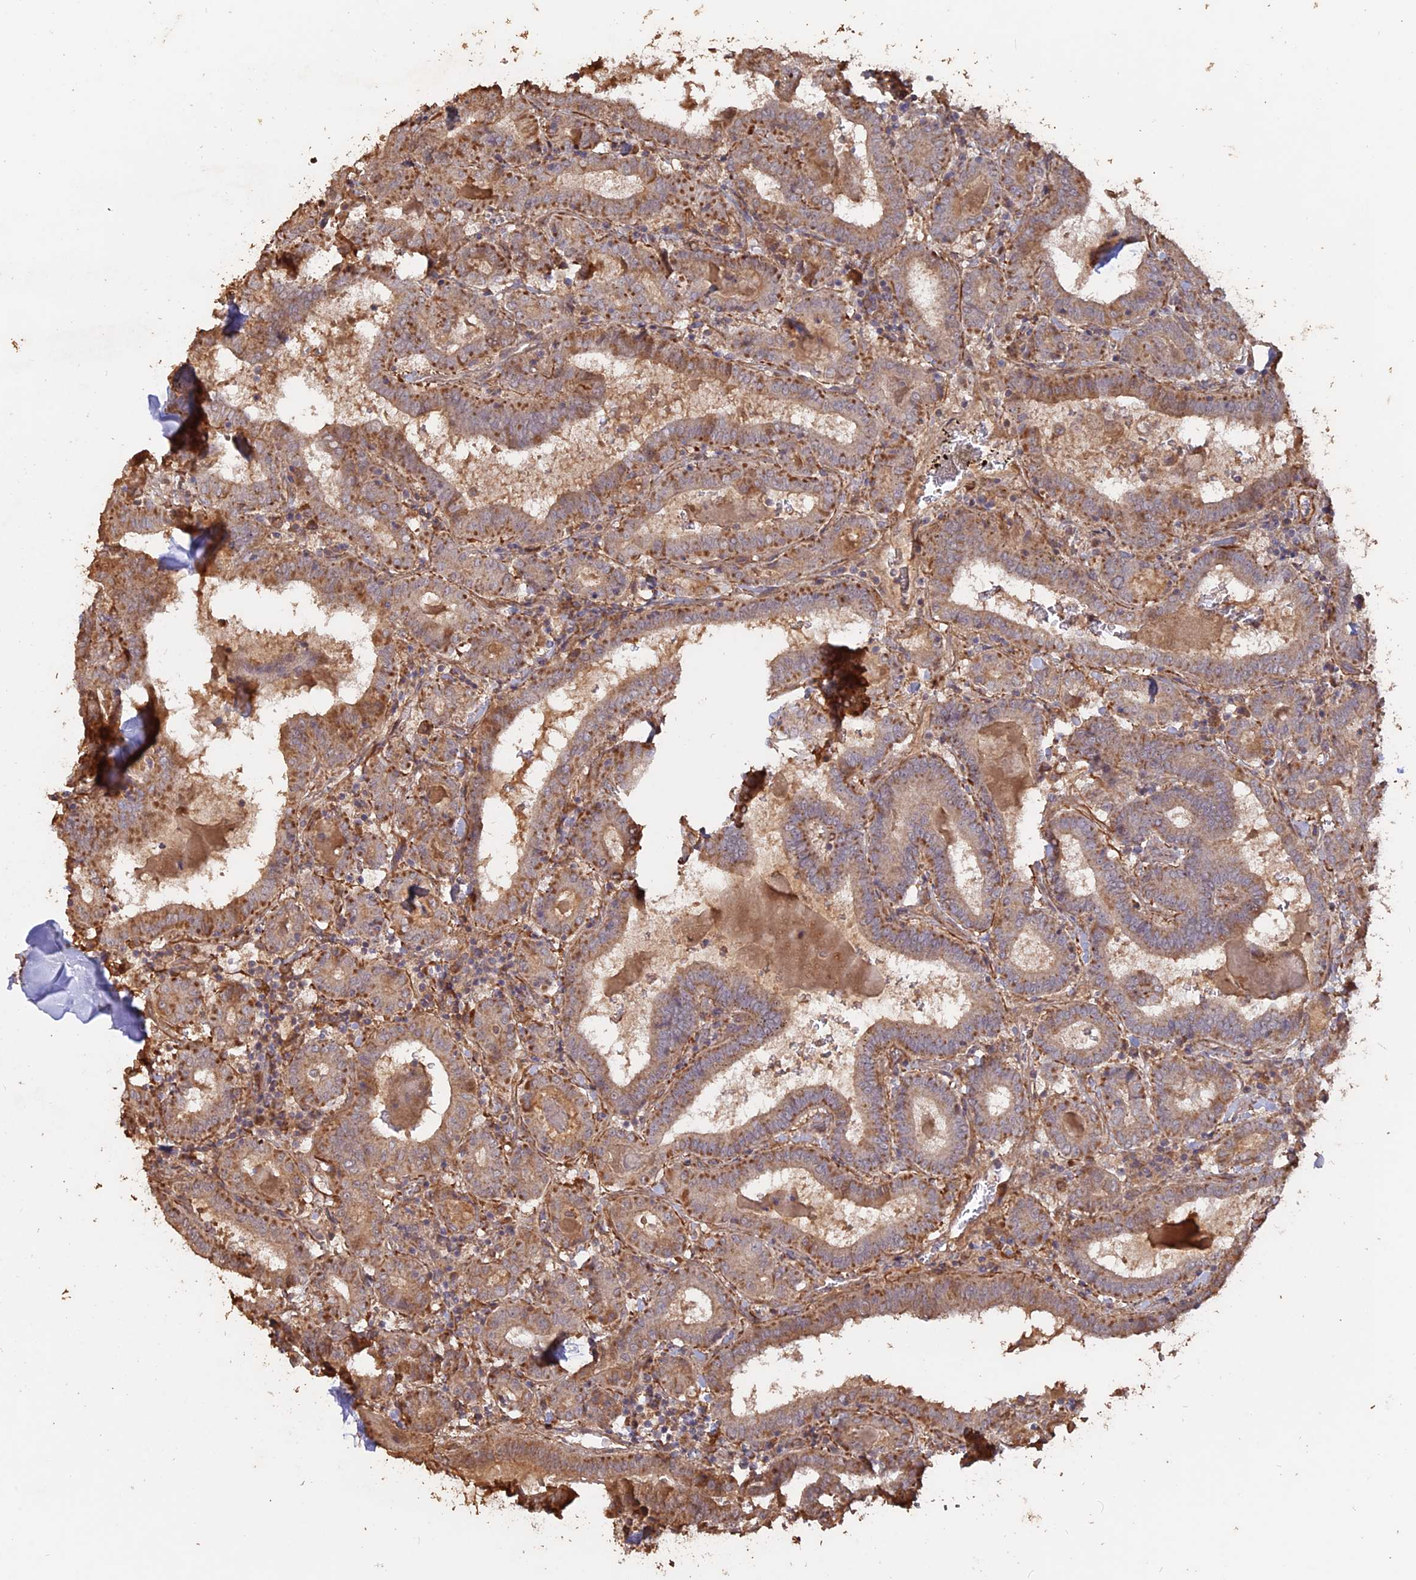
{"staining": {"intensity": "moderate", "quantity": "25%-75%", "location": "cytoplasmic/membranous"}, "tissue": "thyroid cancer", "cell_type": "Tumor cells", "image_type": "cancer", "snomed": [{"axis": "morphology", "description": "Papillary adenocarcinoma, NOS"}, {"axis": "topography", "description": "Thyroid gland"}], "caption": "This micrograph exhibits immunohistochemistry staining of thyroid cancer (papillary adenocarcinoma), with medium moderate cytoplasmic/membranous expression in approximately 25%-75% of tumor cells.", "gene": "LAYN", "patient": {"sex": "female", "age": 72}}